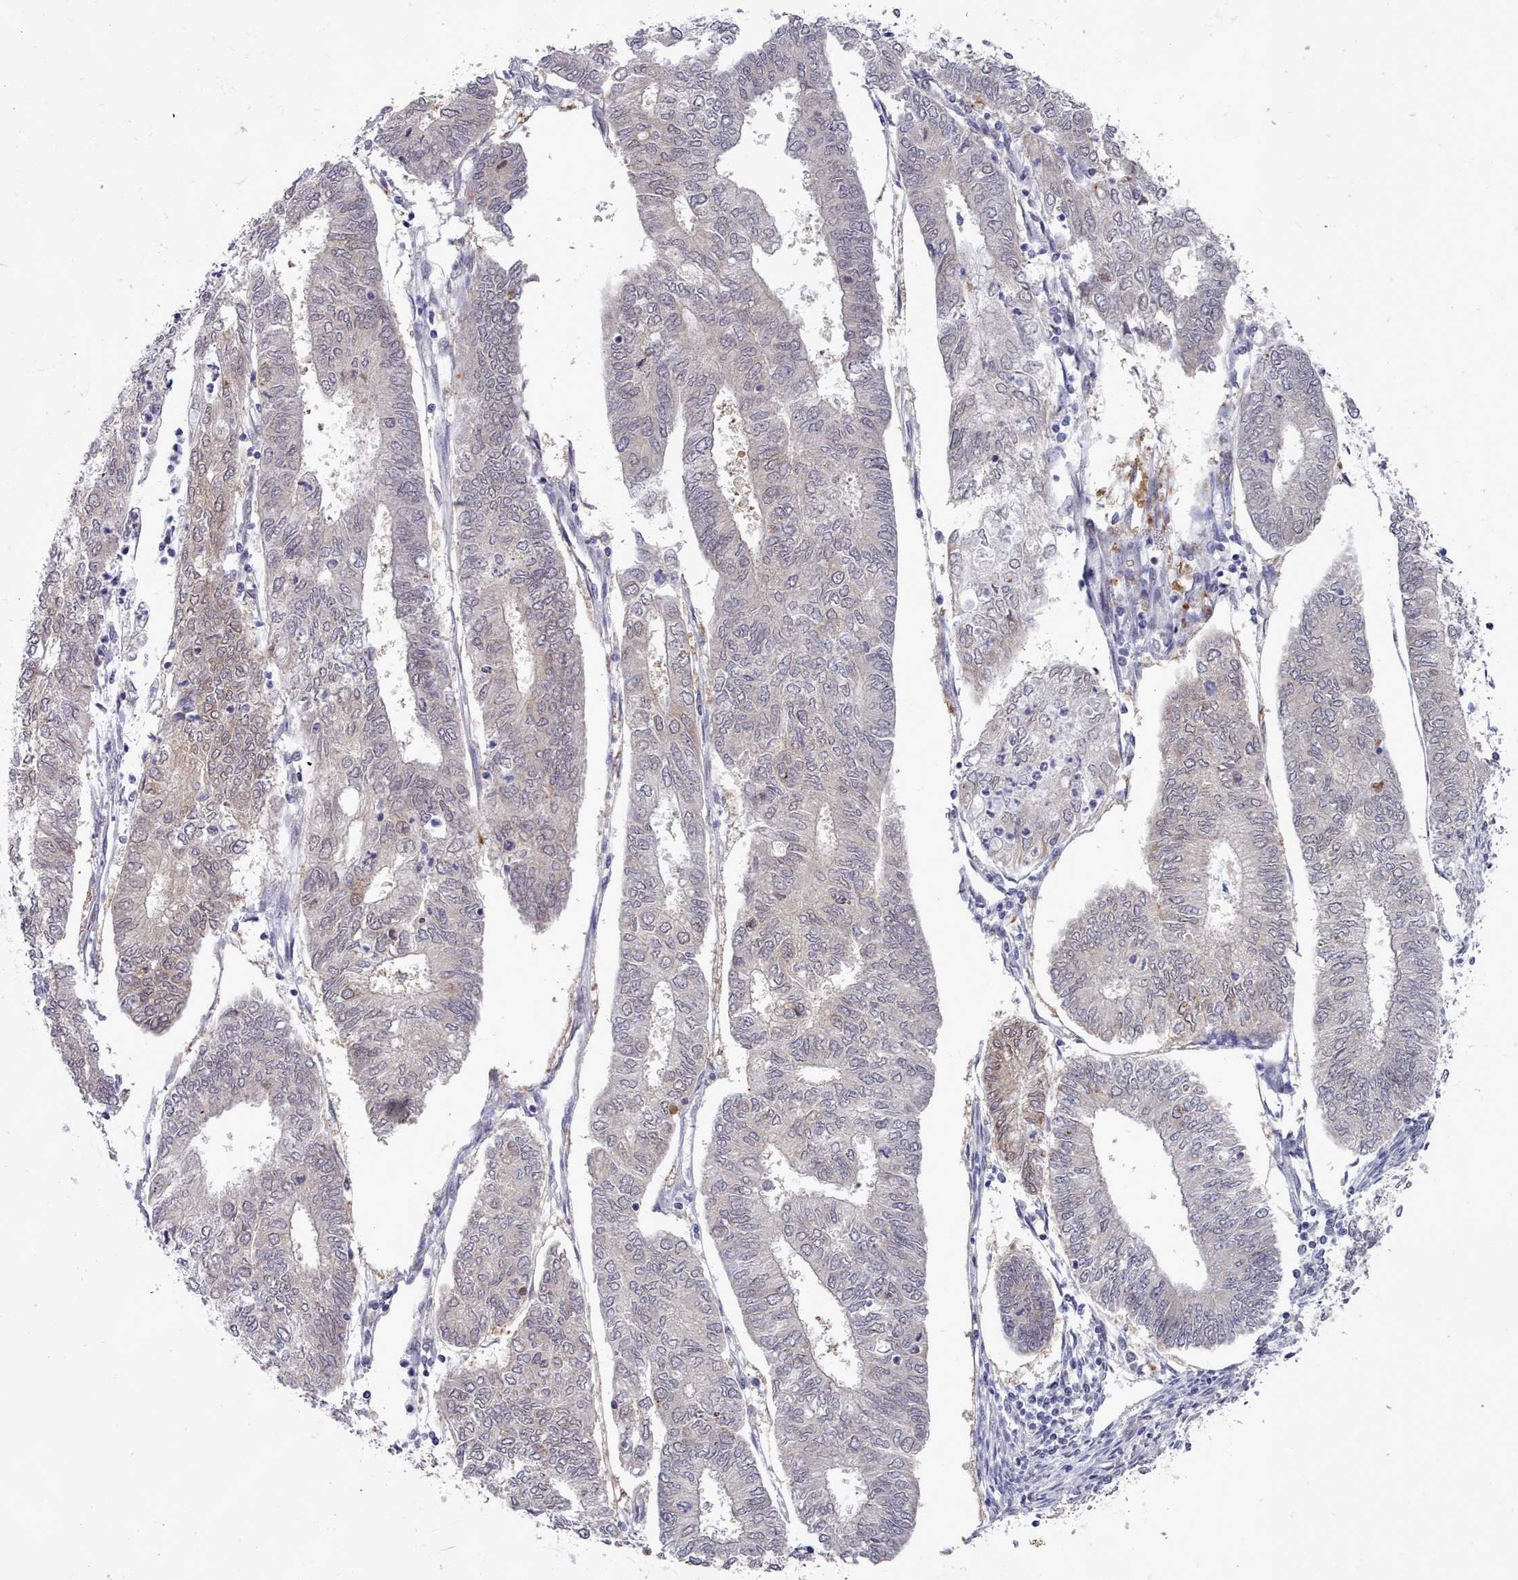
{"staining": {"intensity": "weak", "quantity": "<25%", "location": "nuclear"}, "tissue": "endometrial cancer", "cell_type": "Tumor cells", "image_type": "cancer", "snomed": [{"axis": "morphology", "description": "Adenocarcinoma, NOS"}, {"axis": "topography", "description": "Endometrium"}], "caption": "Immunohistochemical staining of endometrial cancer (adenocarcinoma) exhibits no significant positivity in tumor cells. (DAB (3,3'-diaminobenzidine) immunohistochemistry visualized using brightfield microscopy, high magnification).", "gene": "GINS1", "patient": {"sex": "female", "age": 68}}